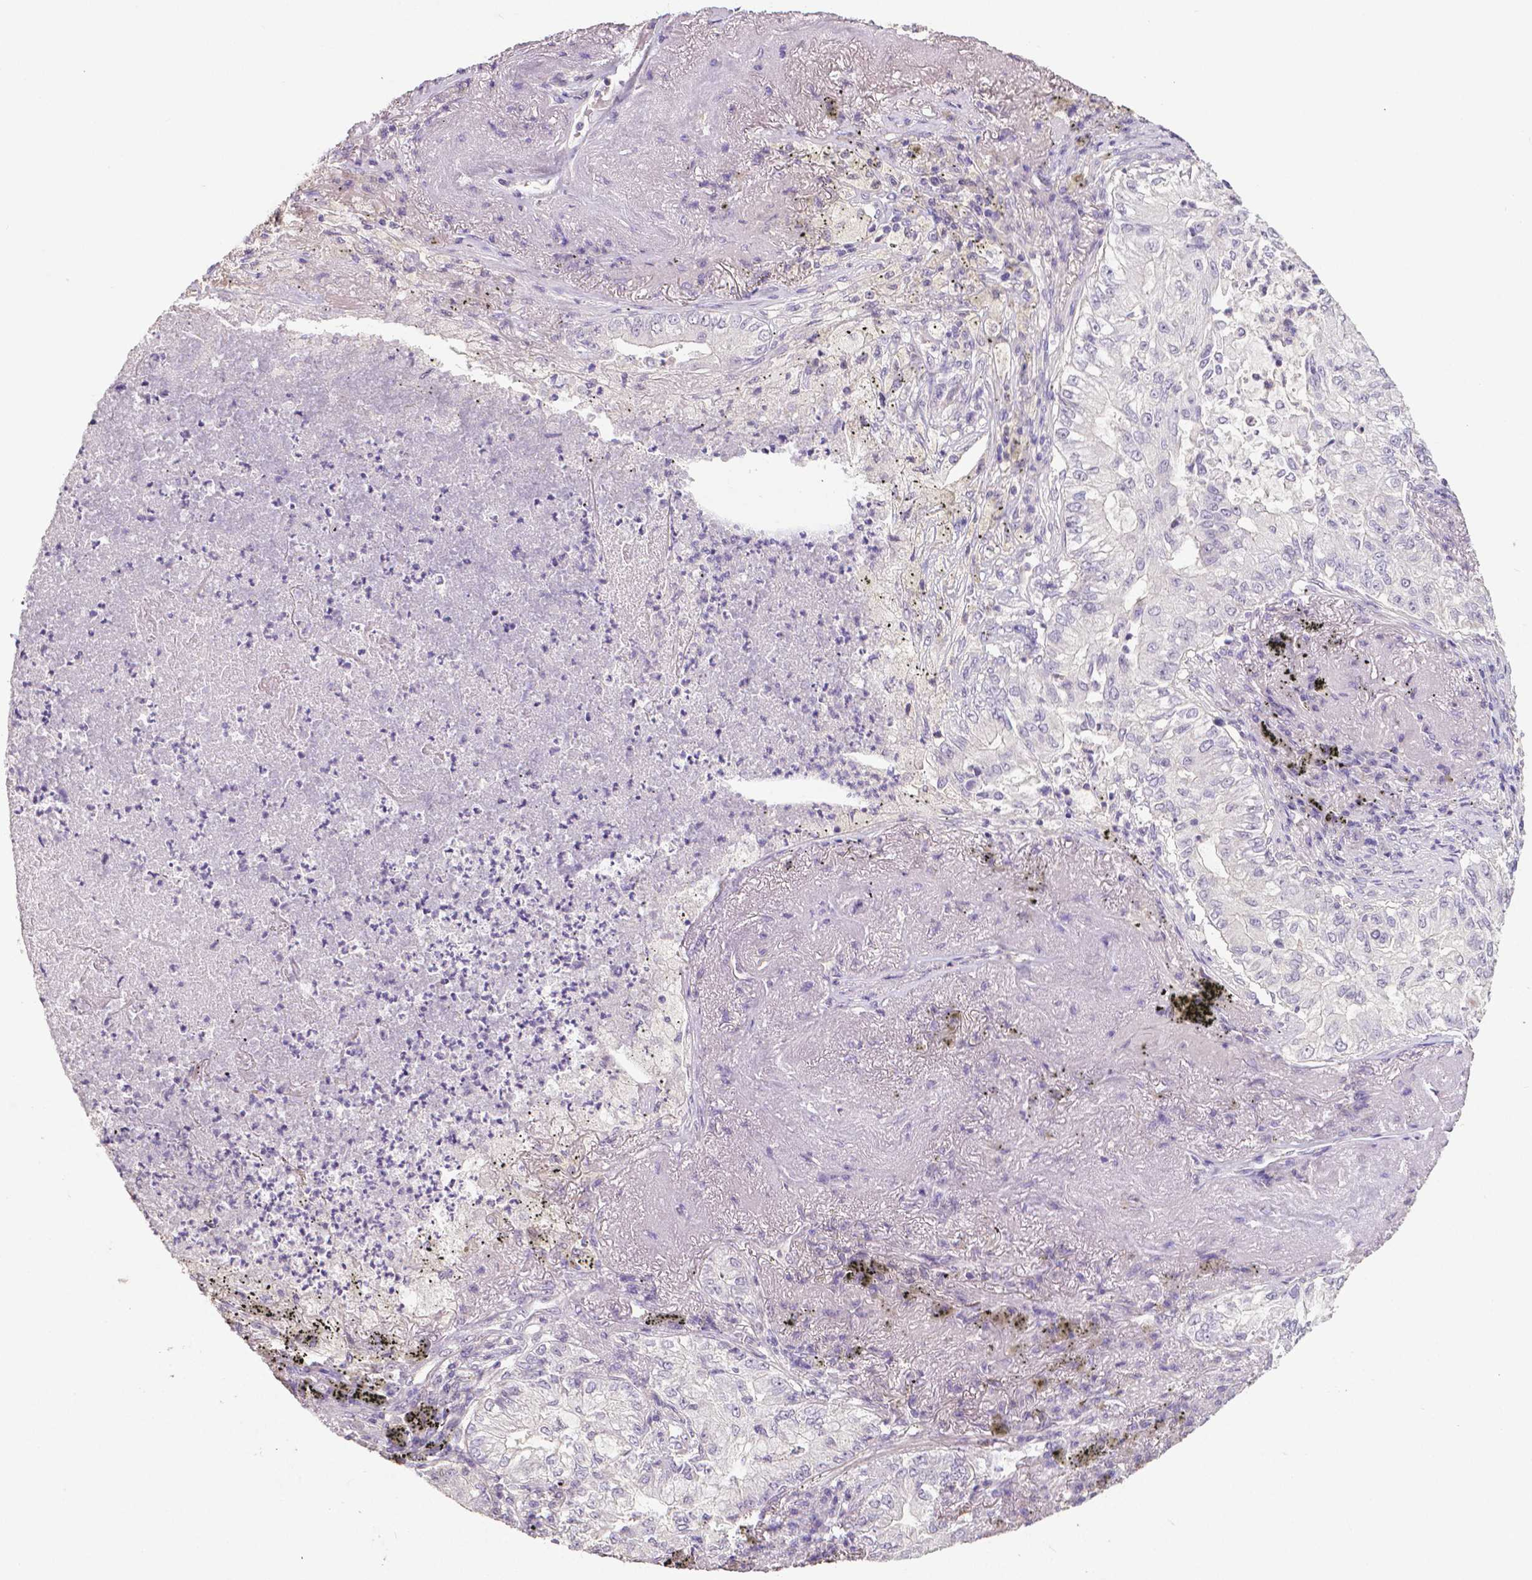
{"staining": {"intensity": "negative", "quantity": "none", "location": "none"}, "tissue": "lung cancer", "cell_type": "Tumor cells", "image_type": "cancer", "snomed": [{"axis": "morphology", "description": "Adenocarcinoma, NOS"}, {"axis": "topography", "description": "Lung"}], "caption": "This histopathology image is of lung adenocarcinoma stained with immunohistochemistry to label a protein in brown with the nuclei are counter-stained blue. There is no staining in tumor cells.", "gene": "CRMP1", "patient": {"sex": "female", "age": 73}}